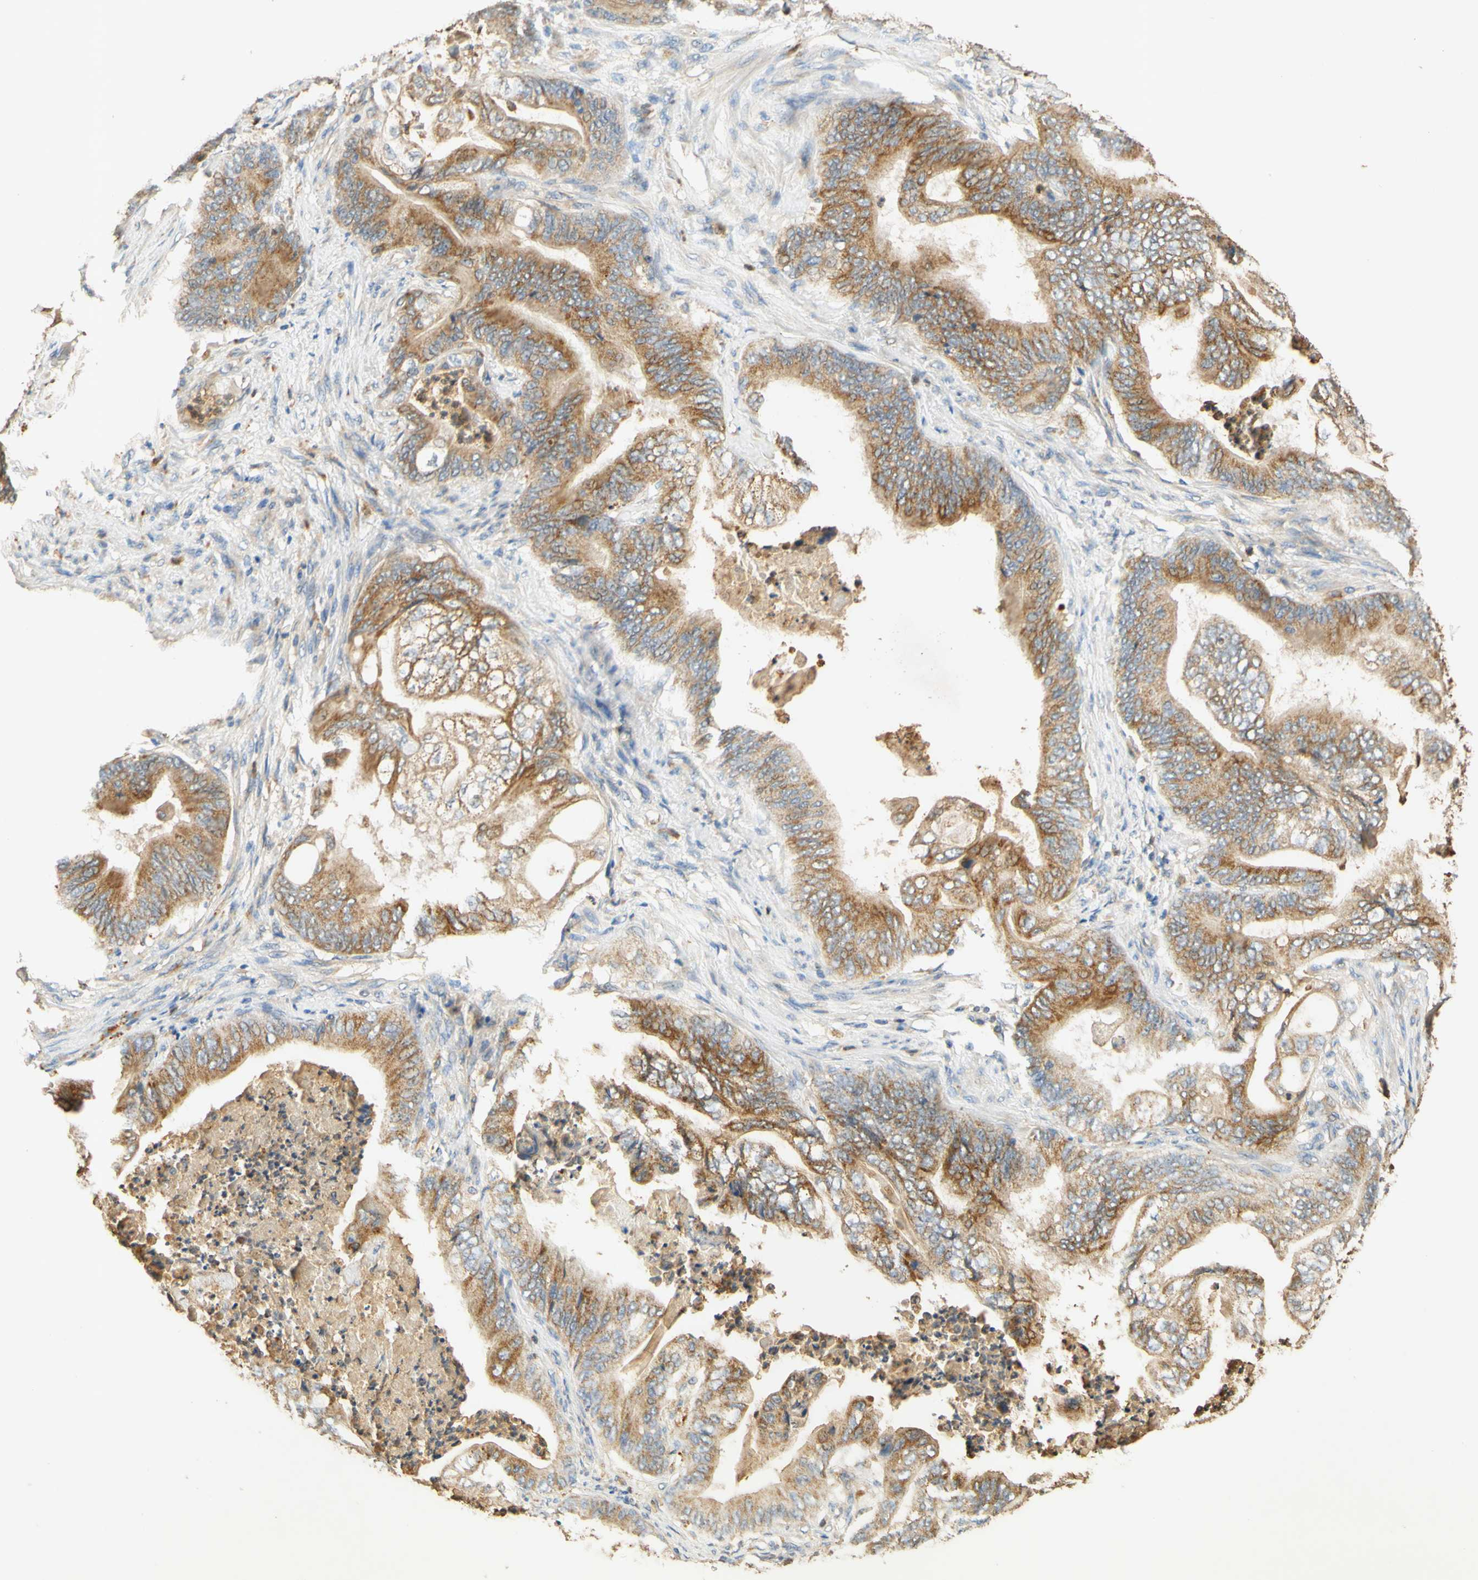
{"staining": {"intensity": "moderate", "quantity": ">75%", "location": "cytoplasmic/membranous"}, "tissue": "stomach cancer", "cell_type": "Tumor cells", "image_type": "cancer", "snomed": [{"axis": "morphology", "description": "Adenocarcinoma, NOS"}, {"axis": "topography", "description": "Stomach"}], "caption": "Brown immunohistochemical staining in stomach adenocarcinoma exhibits moderate cytoplasmic/membranous positivity in about >75% of tumor cells.", "gene": "ENTREP2", "patient": {"sex": "female", "age": 73}}